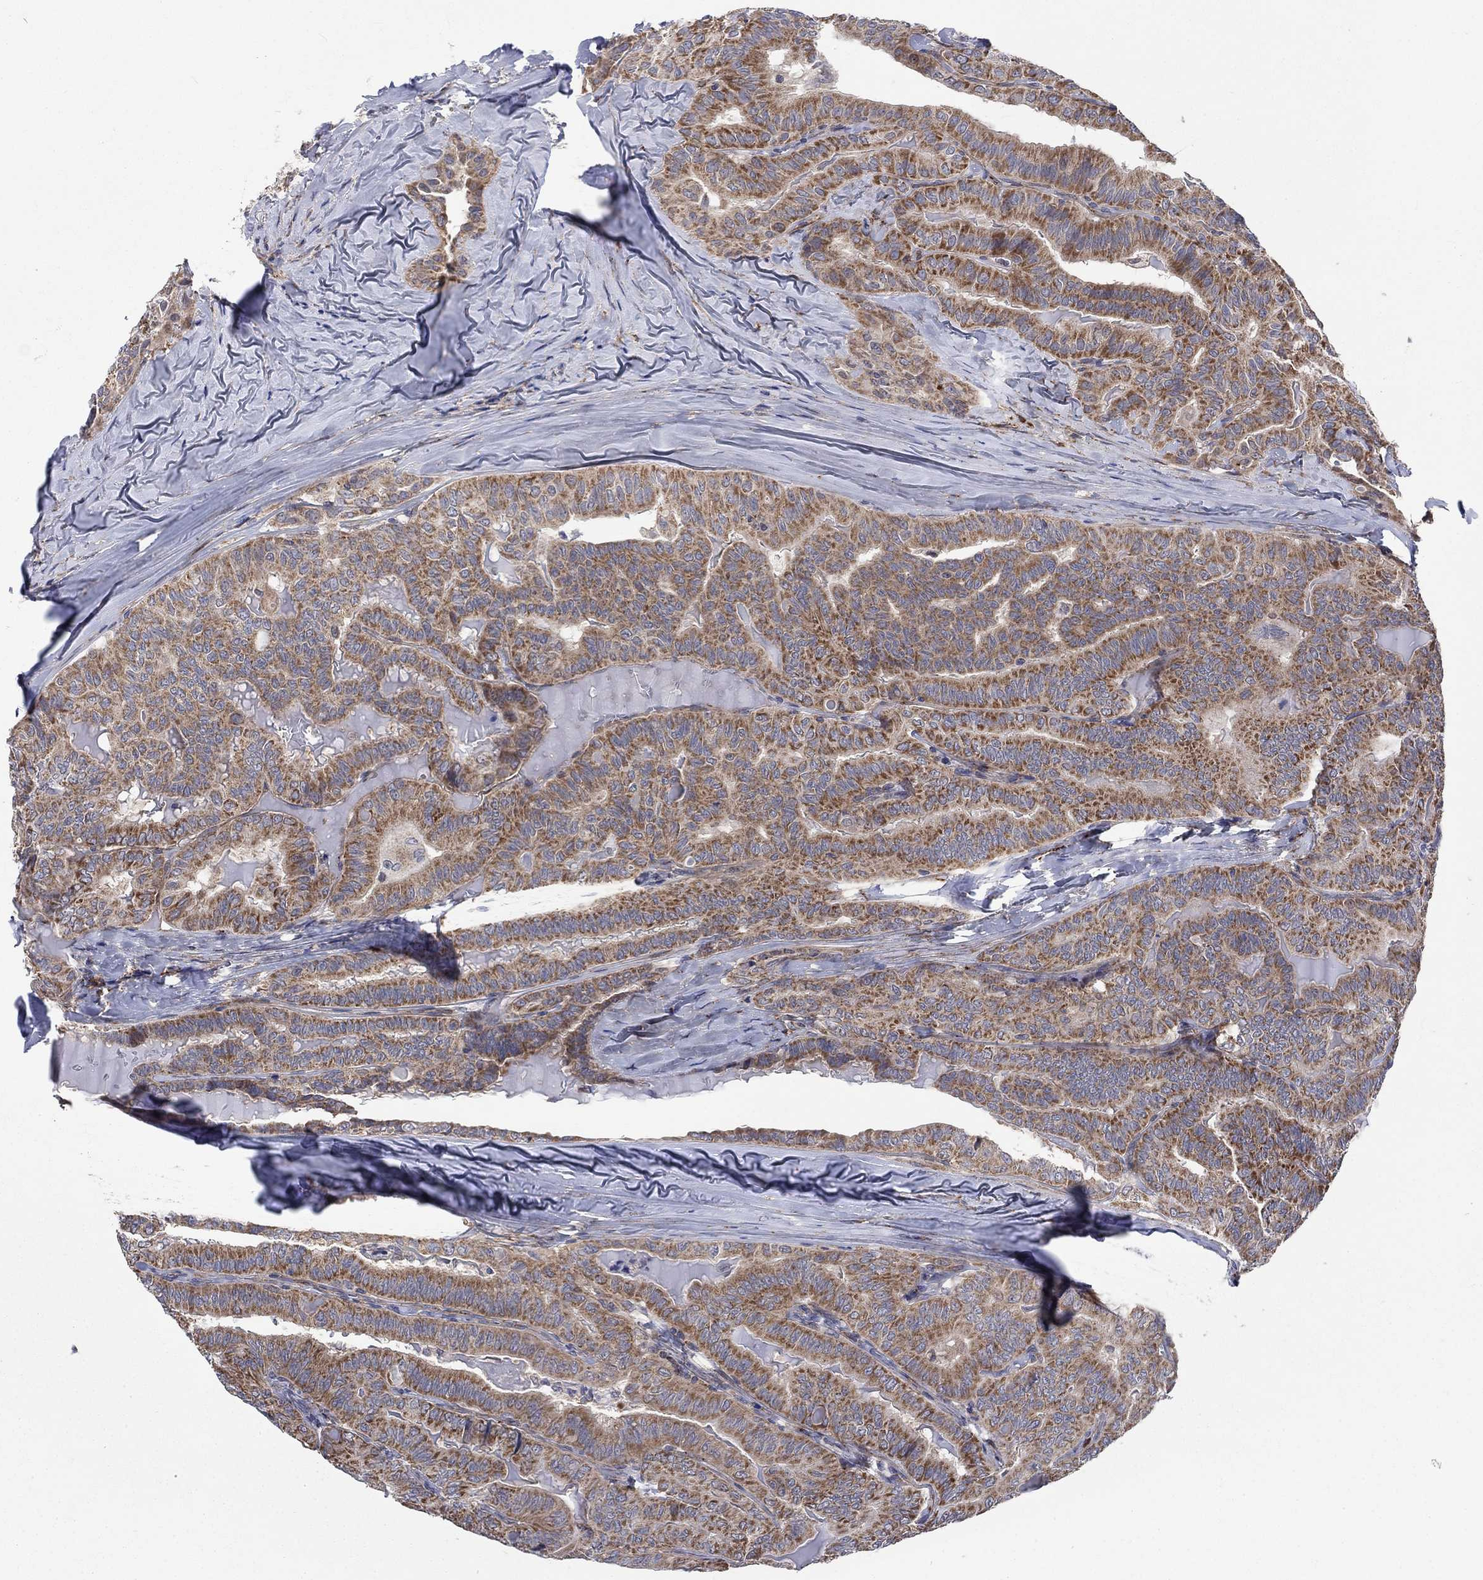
{"staining": {"intensity": "moderate", "quantity": ">75%", "location": "cytoplasmic/membranous"}, "tissue": "thyroid cancer", "cell_type": "Tumor cells", "image_type": "cancer", "snomed": [{"axis": "morphology", "description": "Papillary adenocarcinoma, NOS"}, {"axis": "topography", "description": "Thyroid gland"}], "caption": "Immunohistochemistry (IHC) micrograph of neoplastic tissue: human thyroid papillary adenocarcinoma stained using IHC demonstrates medium levels of moderate protein expression localized specifically in the cytoplasmic/membranous of tumor cells, appearing as a cytoplasmic/membranous brown color.", "gene": "SLC35F2", "patient": {"sex": "female", "age": 68}}